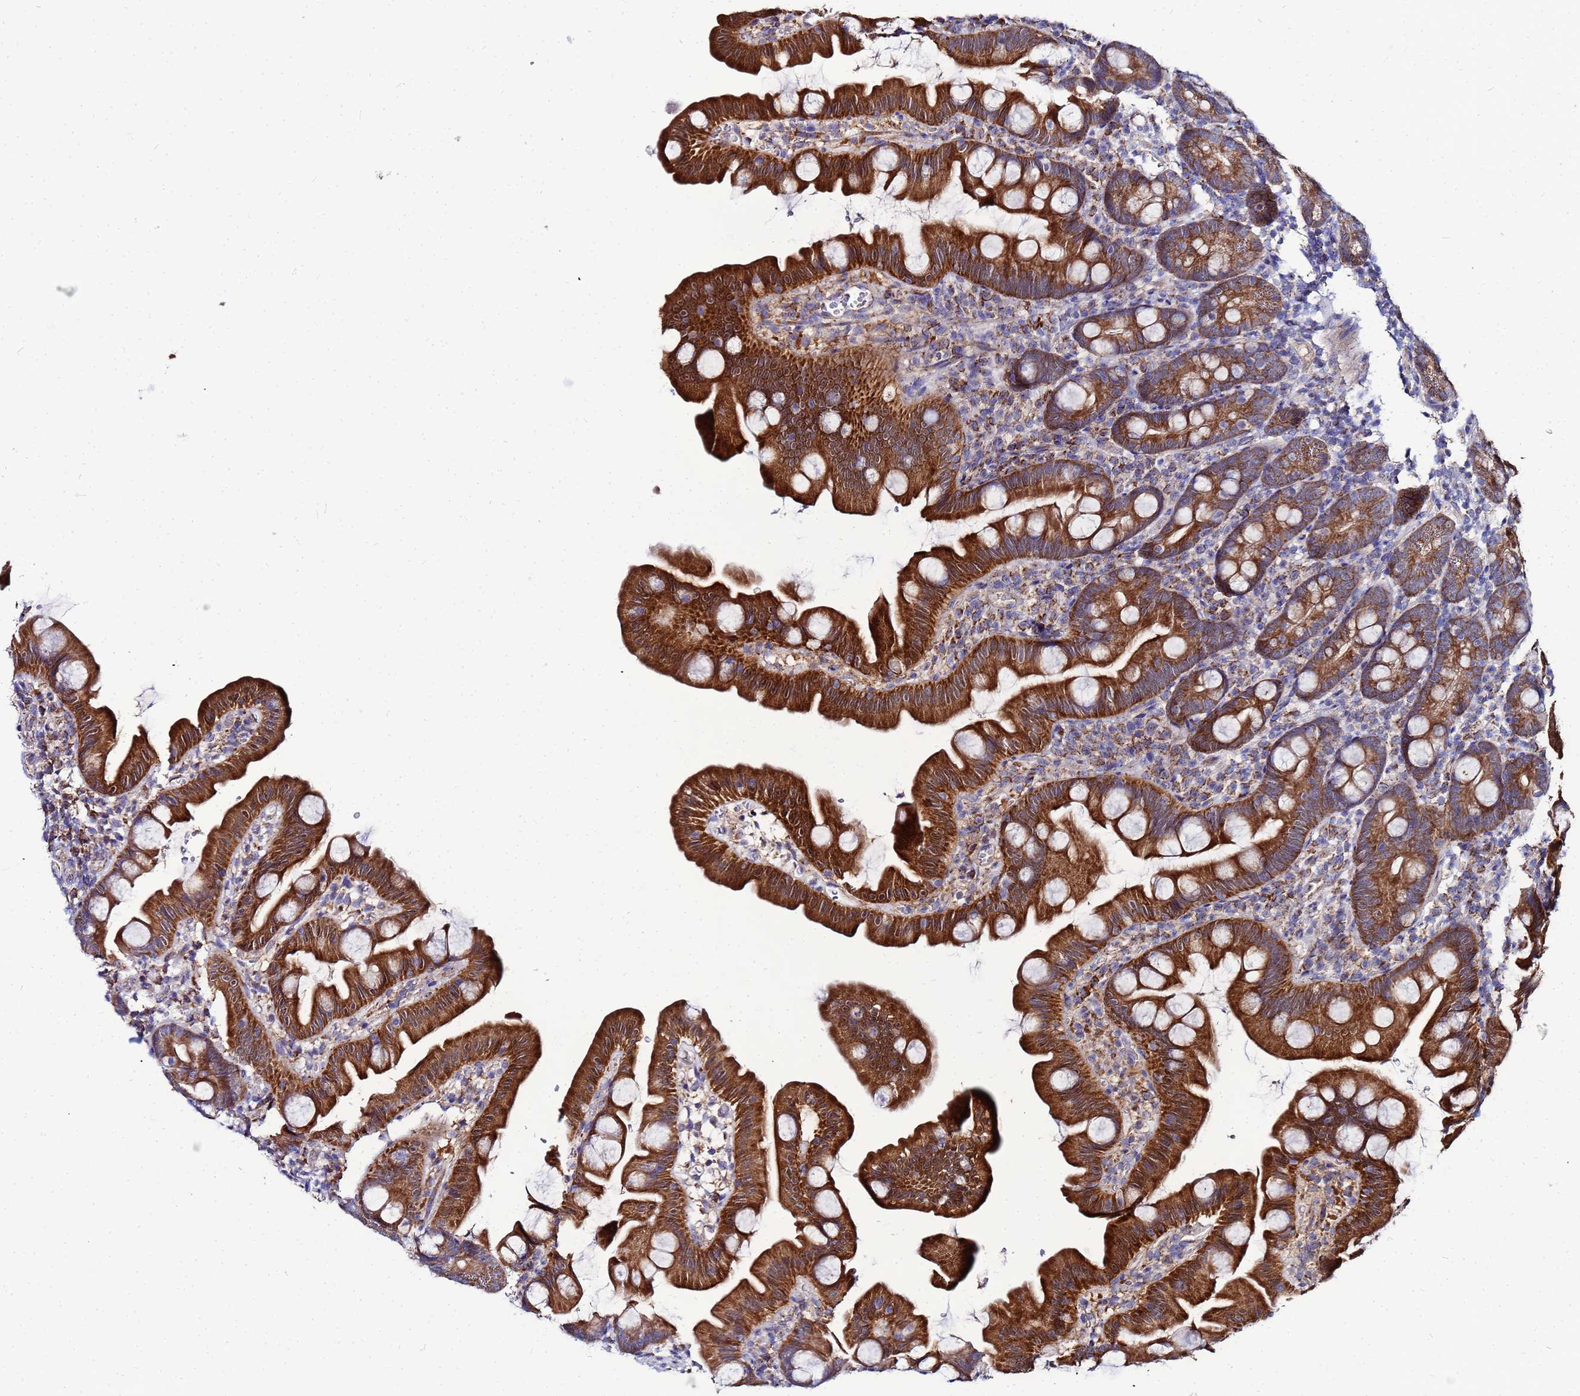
{"staining": {"intensity": "strong", "quantity": ">75%", "location": "cytoplasmic/membranous"}, "tissue": "small intestine", "cell_type": "Glandular cells", "image_type": "normal", "snomed": [{"axis": "morphology", "description": "Normal tissue, NOS"}, {"axis": "topography", "description": "Small intestine"}], "caption": "The image reveals staining of benign small intestine, revealing strong cytoplasmic/membranous protein staining (brown color) within glandular cells.", "gene": "FAHD2A", "patient": {"sex": "female", "age": 68}}